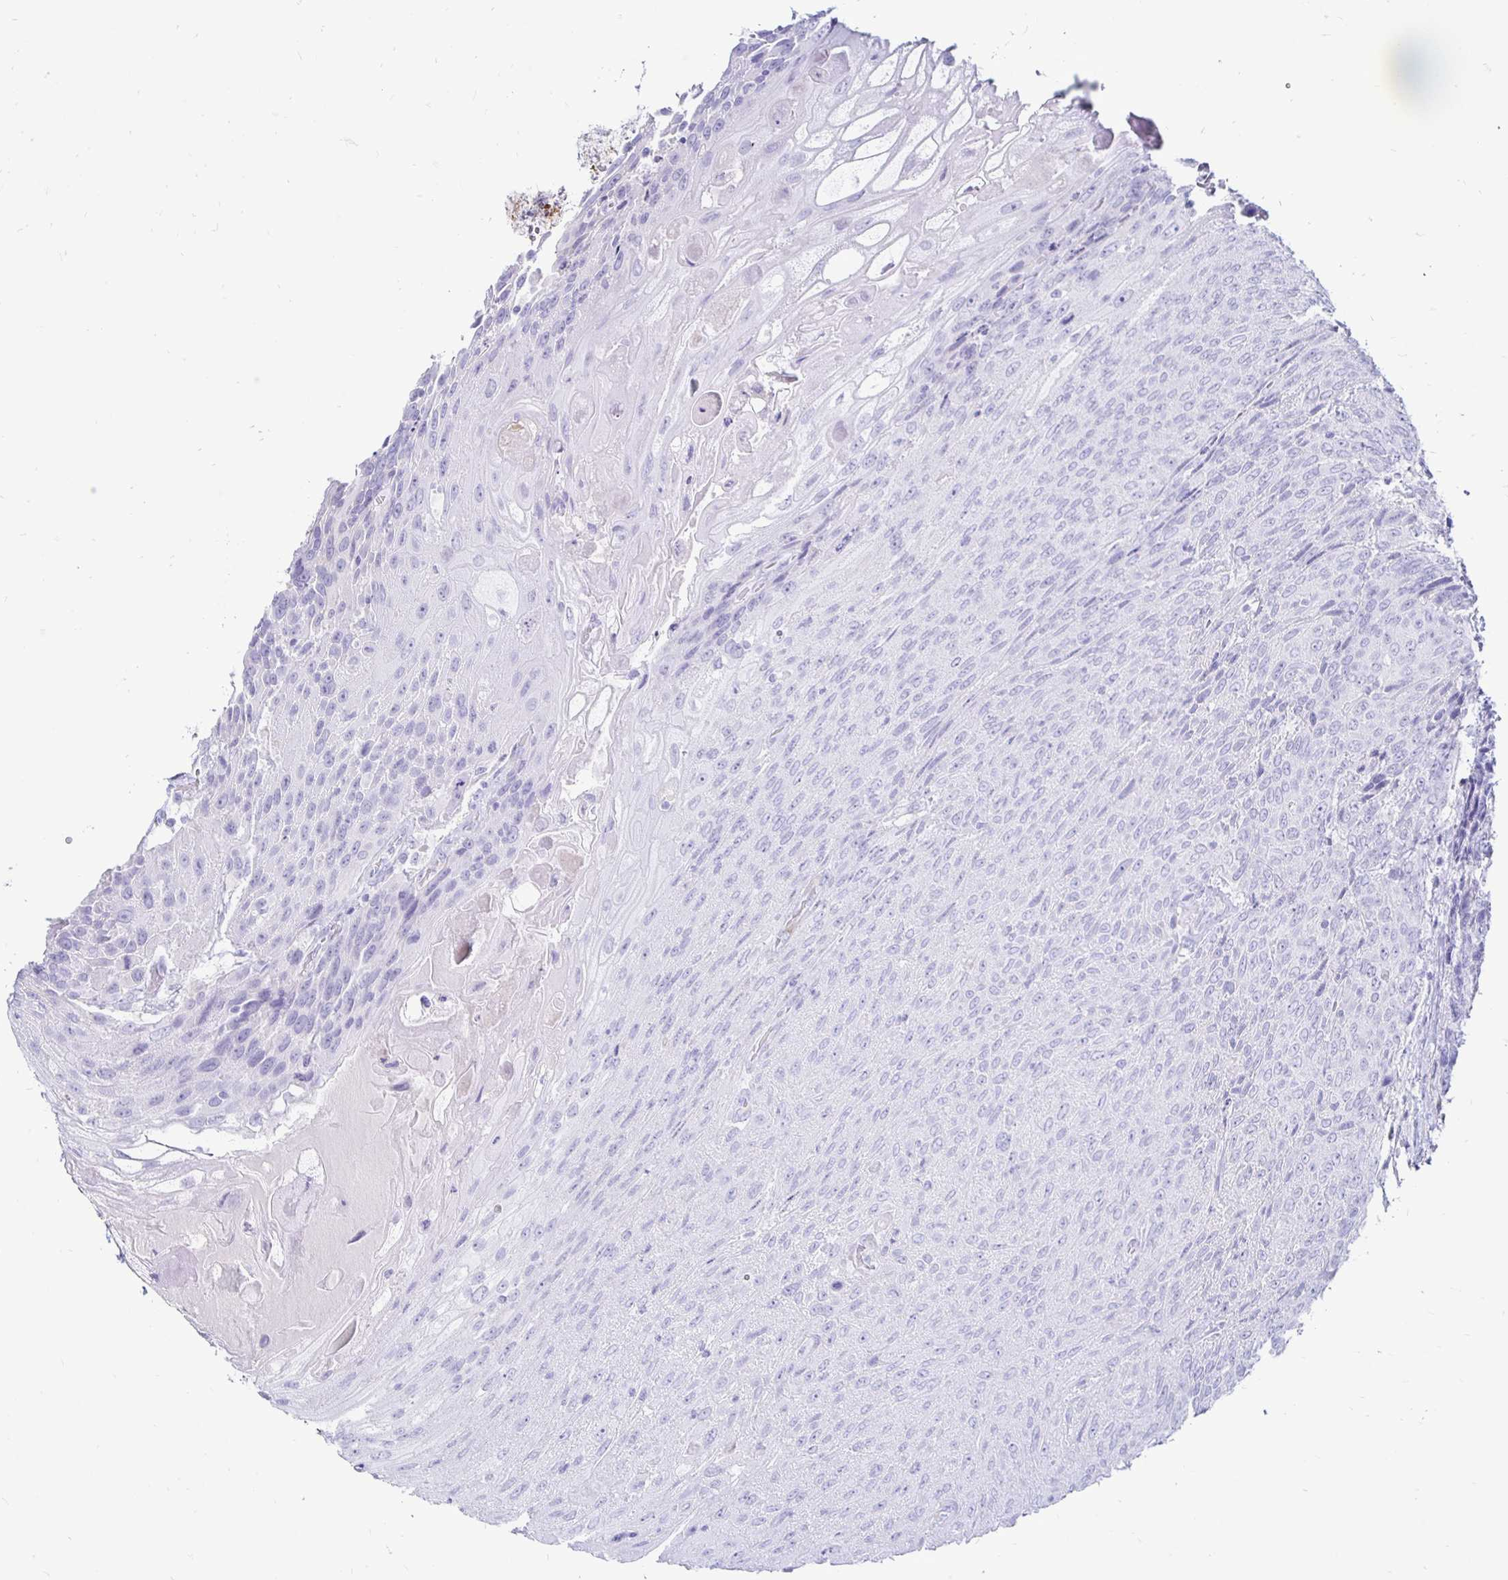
{"staining": {"intensity": "negative", "quantity": "none", "location": "none"}, "tissue": "urothelial cancer", "cell_type": "Tumor cells", "image_type": "cancer", "snomed": [{"axis": "morphology", "description": "Urothelial carcinoma, High grade"}, {"axis": "topography", "description": "Urinary bladder"}], "caption": "Micrograph shows no significant protein expression in tumor cells of urothelial carcinoma (high-grade). (DAB (3,3'-diaminobenzidine) immunohistochemistry (IHC), high magnification).", "gene": "TIMP1", "patient": {"sex": "female", "age": 70}}